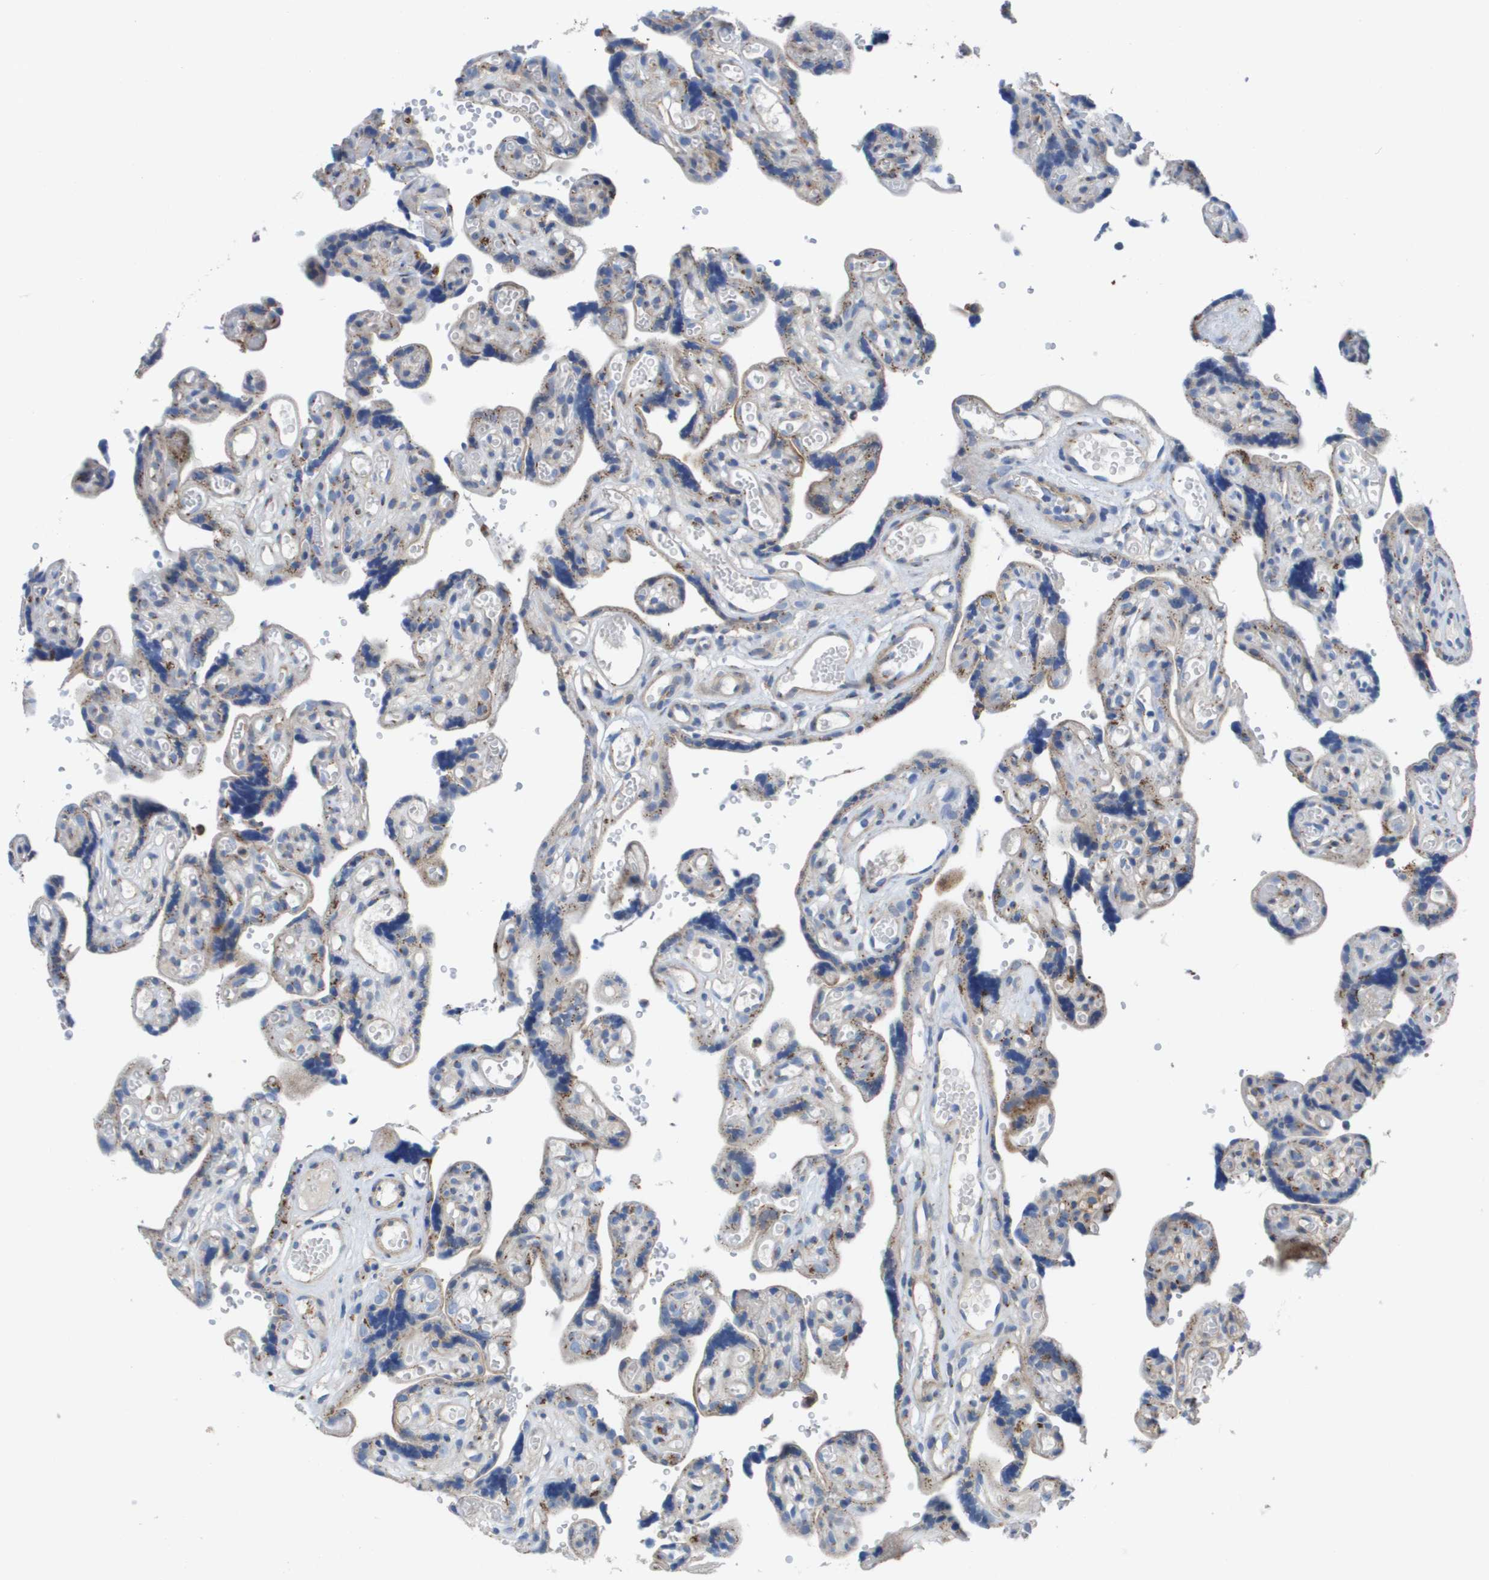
{"staining": {"intensity": "moderate", "quantity": "25%-75%", "location": "cytoplasmic/membranous"}, "tissue": "placenta", "cell_type": "Trophoblastic cells", "image_type": "normal", "snomed": [{"axis": "morphology", "description": "Normal tissue, NOS"}, {"axis": "topography", "description": "Placenta"}], "caption": "Trophoblastic cells reveal medium levels of moderate cytoplasmic/membranous positivity in approximately 25%-75% of cells in unremarkable placenta. The protein of interest is stained brown, and the nuclei are stained in blue (DAB (3,3'-diaminobenzidine) IHC with brightfield microscopy, high magnification).", "gene": "SLC37A2", "patient": {"sex": "female", "age": 30}}